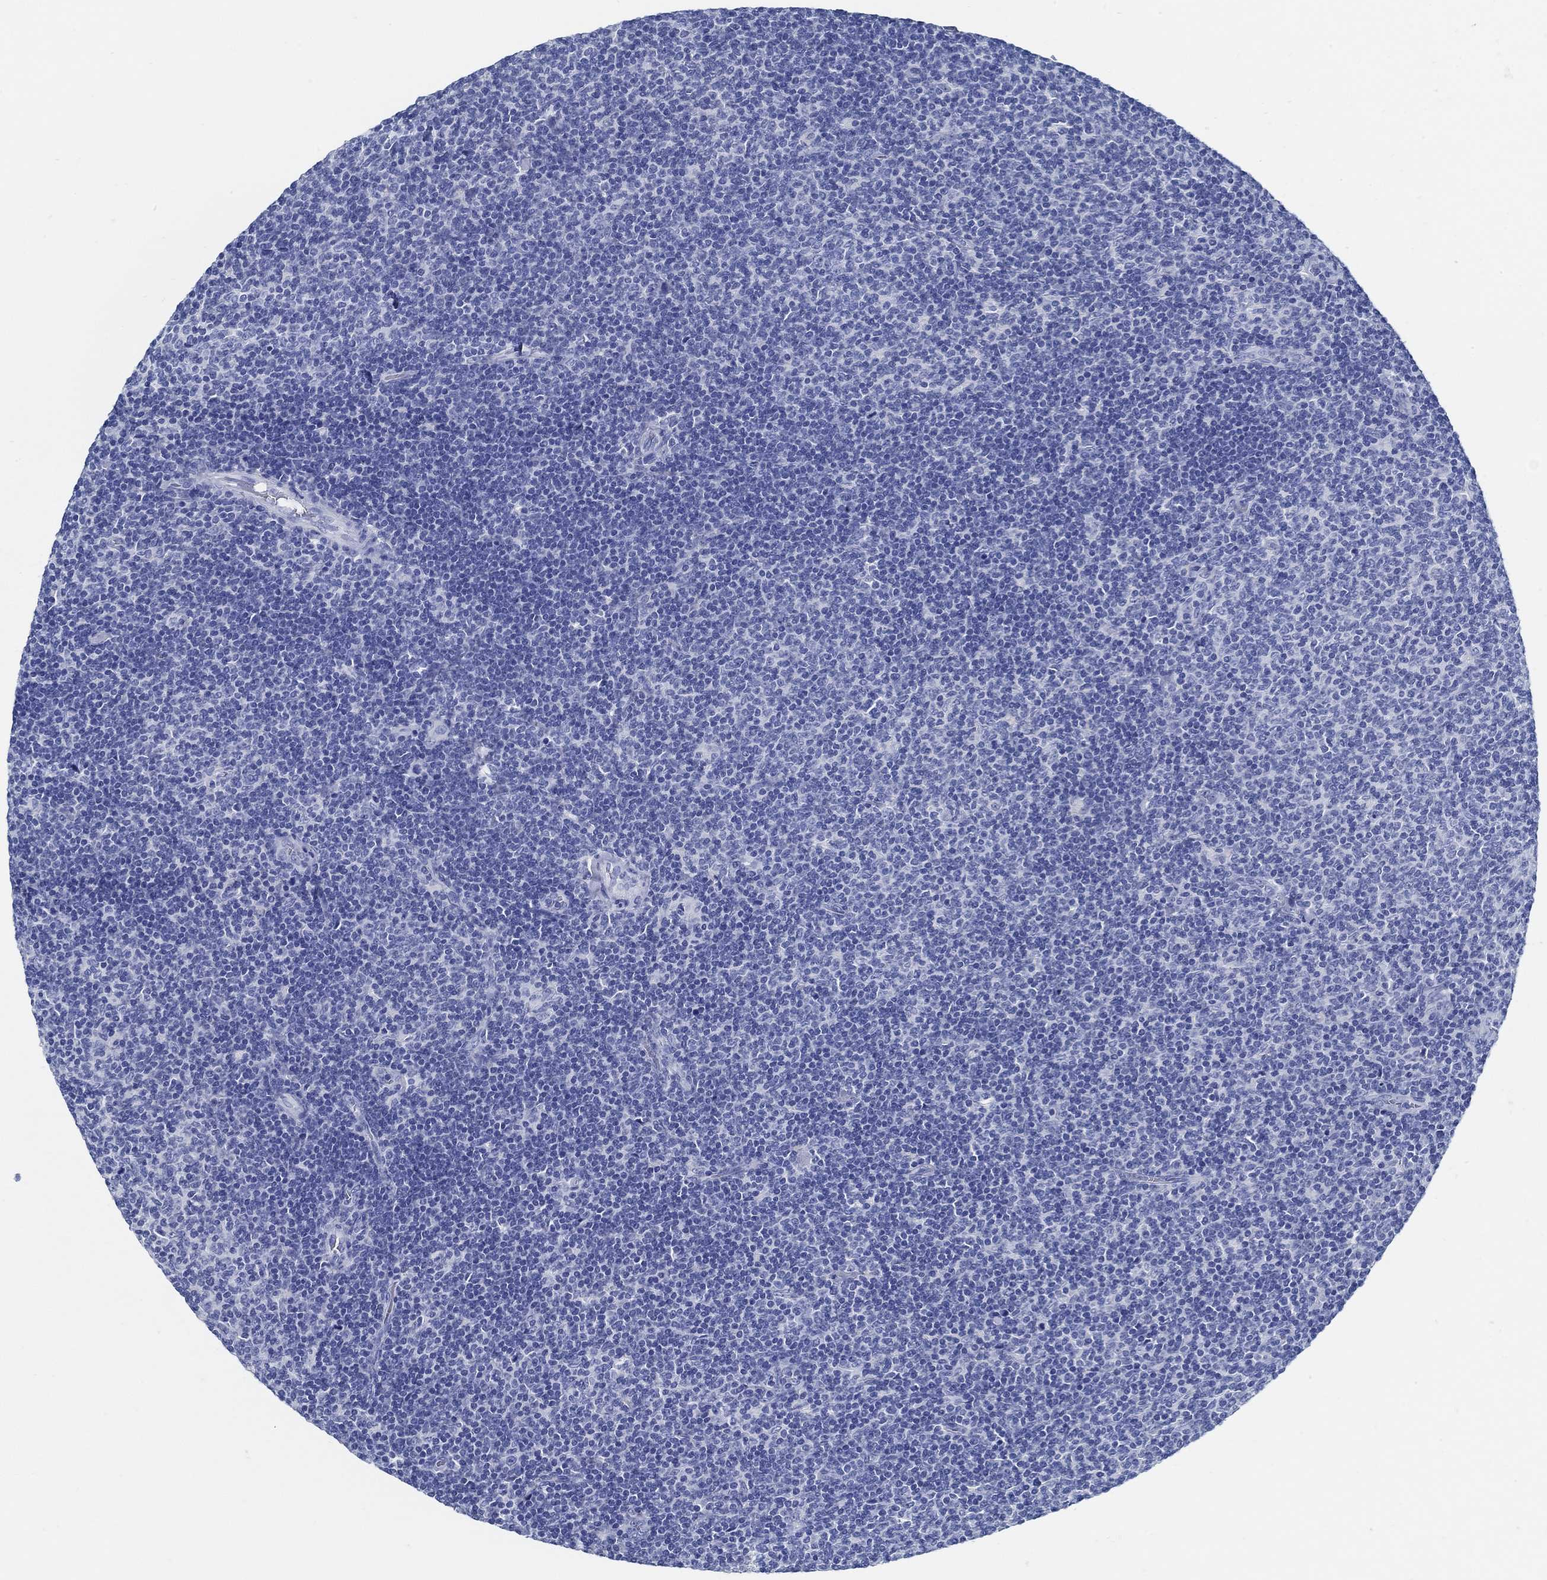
{"staining": {"intensity": "negative", "quantity": "none", "location": "none"}, "tissue": "lymphoma", "cell_type": "Tumor cells", "image_type": "cancer", "snomed": [{"axis": "morphology", "description": "Malignant lymphoma, non-Hodgkin's type, Low grade"}, {"axis": "topography", "description": "Lymph node"}], "caption": "DAB (3,3'-diaminobenzidine) immunohistochemical staining of malignant lymphoma, non-Hodgkin's type (low-grade) exhibits no significant positivity in tumor cells. Nuclei are stained in blue.", "gene": "SLC45A1", "patient": {"sex": "male", "age": 52}}